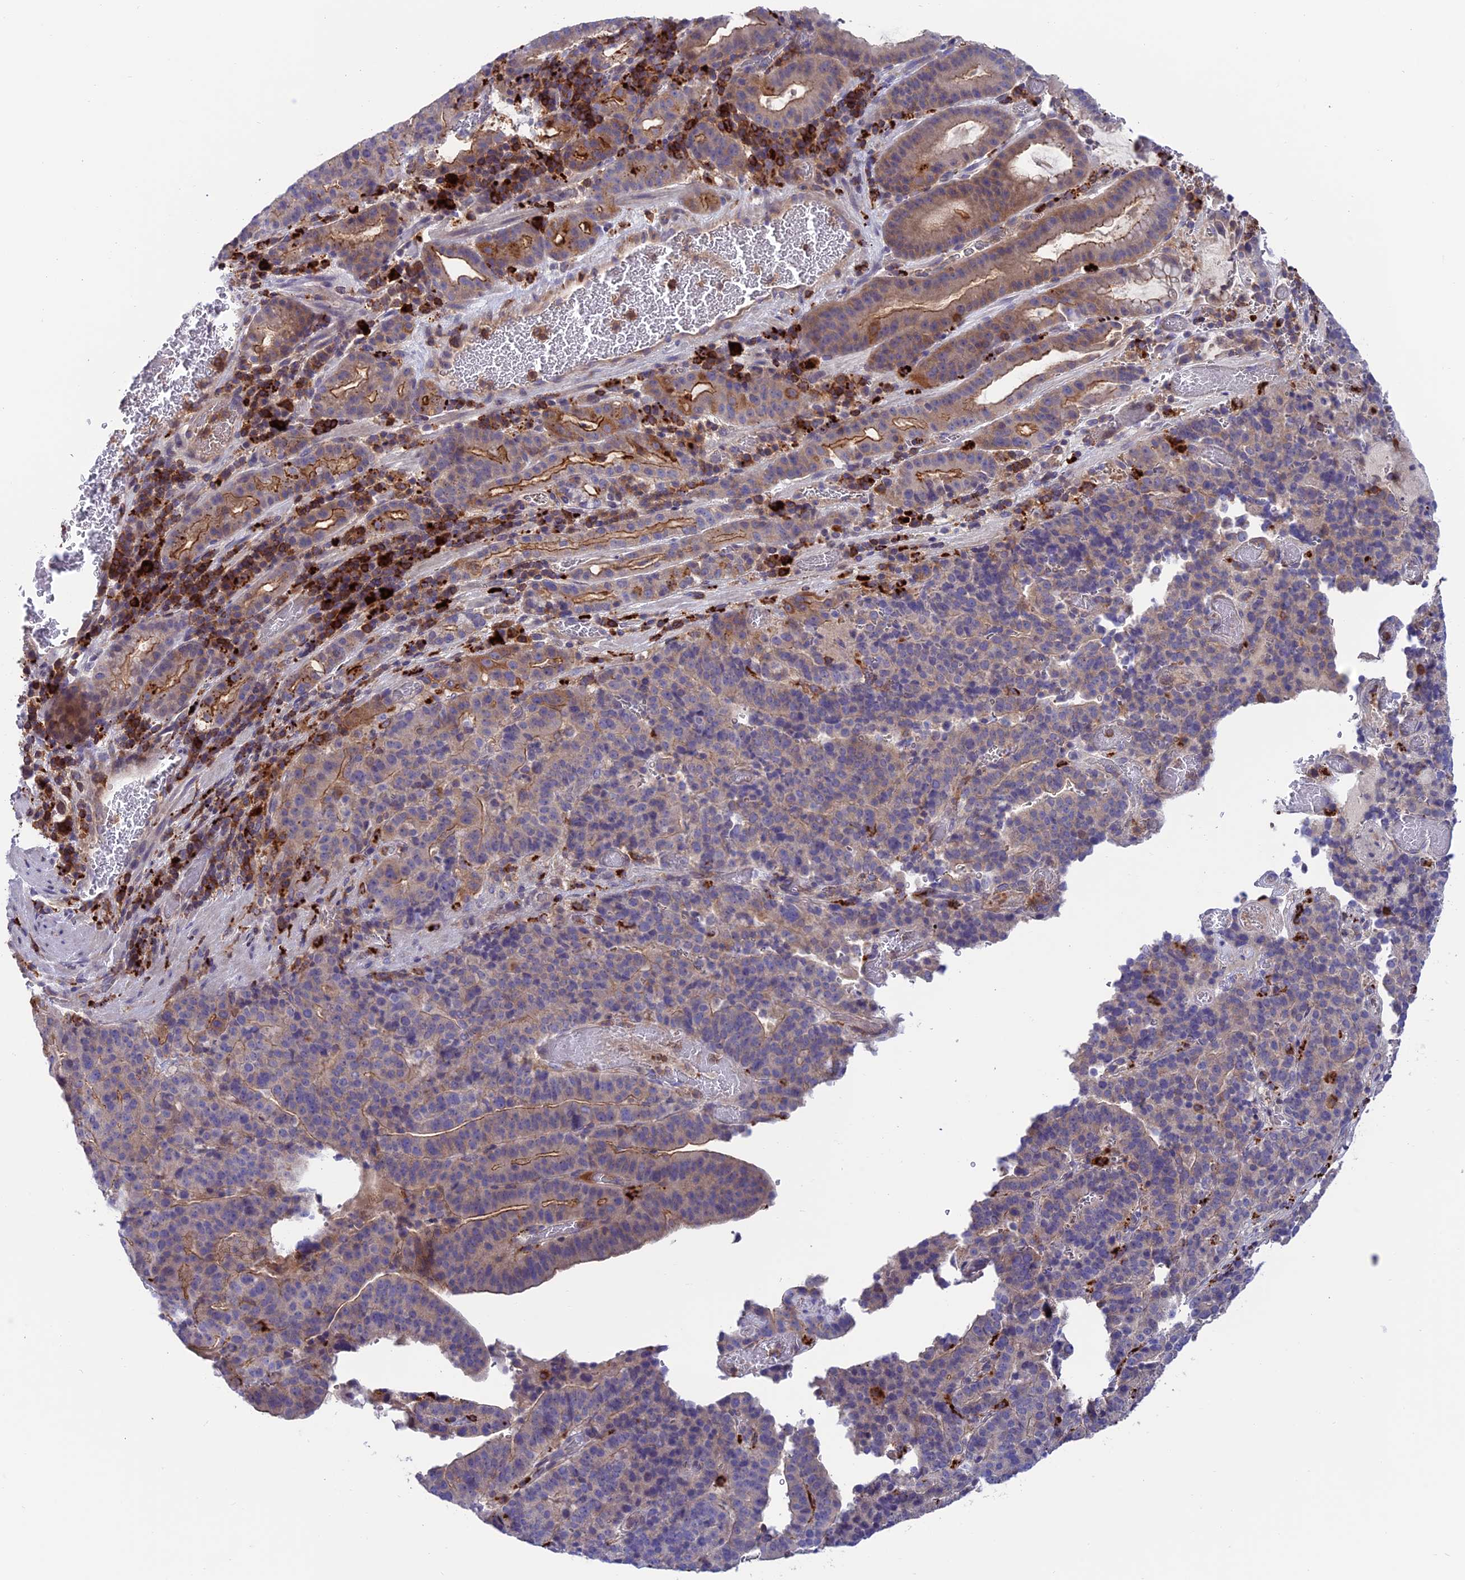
{"staining": {"intensity": "moderate", "quantity": "<25%", "location": "cytoplasmic/membranous"}, "tissue": "stomach cancer", "cell_type": "Tumor cells", "image_type": "cancer", "snomed": [{"axis": "morphology", "description": "Adenocarcinoma, NOS"}, {"axis": "topography", "description": "Stomach"}], "caption": "A brown stain labels moderate cytoplasmic/membranous staining of a protein in stomach cancer tumor cells. (Brightfield microscopy of DAB IHC at high magnification).", "gene": "ARHGEF18", "patient": {"sex": "male", "age": 48}}